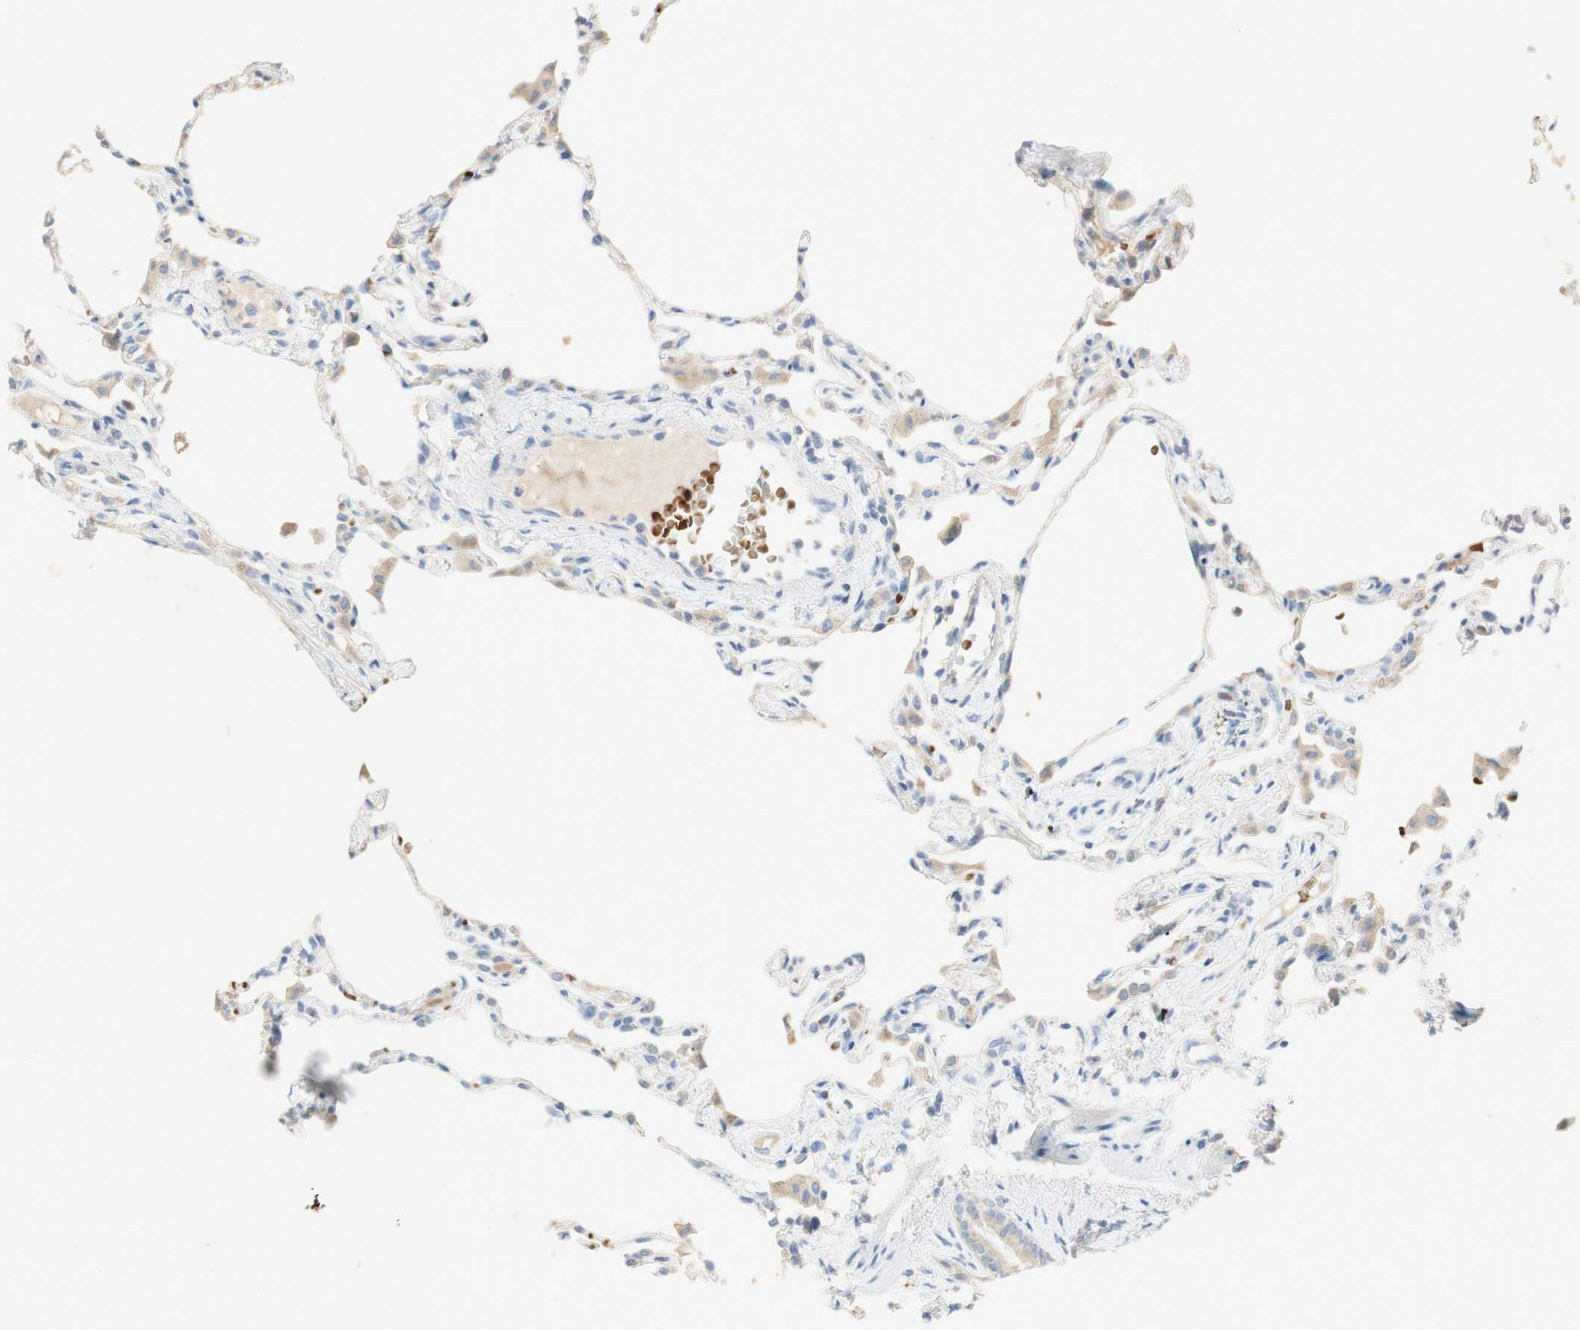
{"staining": {"intensity": "weak", "quantity": "25%-75%", "location": "cytoplasmic/membranous"}, "tissue": "lung", "cell_type": "Alveolar cells", "image_type": "normal", "snomed": [{"axis": "morphology", "description": "Normal tissue, NOS"}, {"axis": "topography", "description": "Lung"}], "caption": "Alveolar cells reveal low levels of weak cytoplasmic/membranous expression in approximately 25%-75% of cells in benign human lung.", "gene": "EPO", "patient": {"sex": "female", "age": 49}}